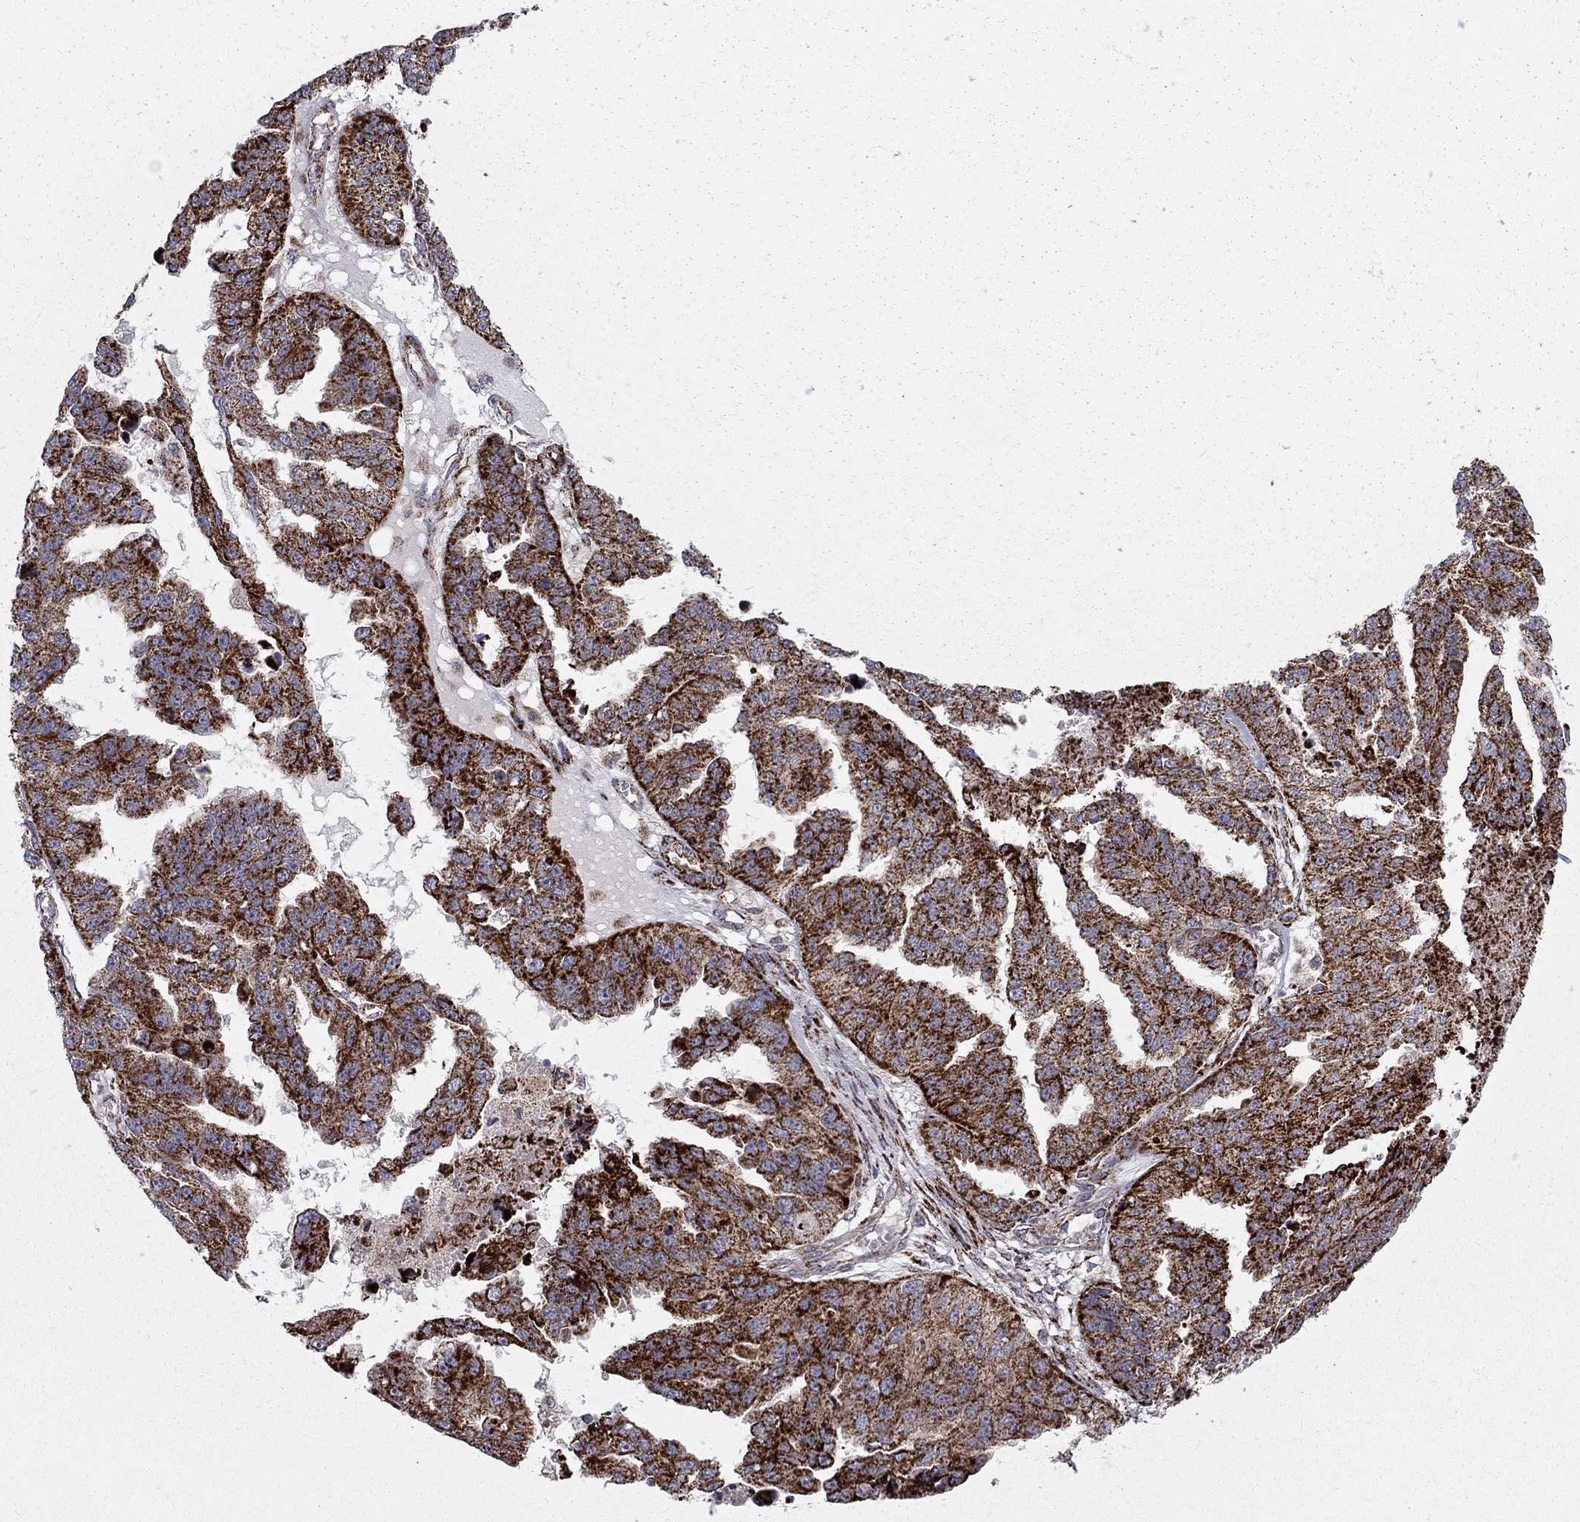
{"staining": {"intensity": "strong", "quantity": ">75%", "location": "cytoplasmic/membranous"}, "tissue": "ovarian cancer", "cell_type": "Tumor cells", "image_type": "cancer", "snomed": [{"axis": "morphology", "description": "Cystadenocarcinoma, serous, NOS"}, {"axis": "topography", "description": "Ovary"}], "caption": "Protein staining of ovarian cancer (serous cystadenocarcinoma) tissue demonstrates strong cytoplasmic/membranous staining in about >75% of tumor cells. The staining is performed using DAB (3,3'-diaminobenzidine) brown chromogen to label protein expression. The nuclei are counter-stained blue using hematoxylin.", "gene": "ALDH1B1", "patient": {"sex": "female", "age": 58}}